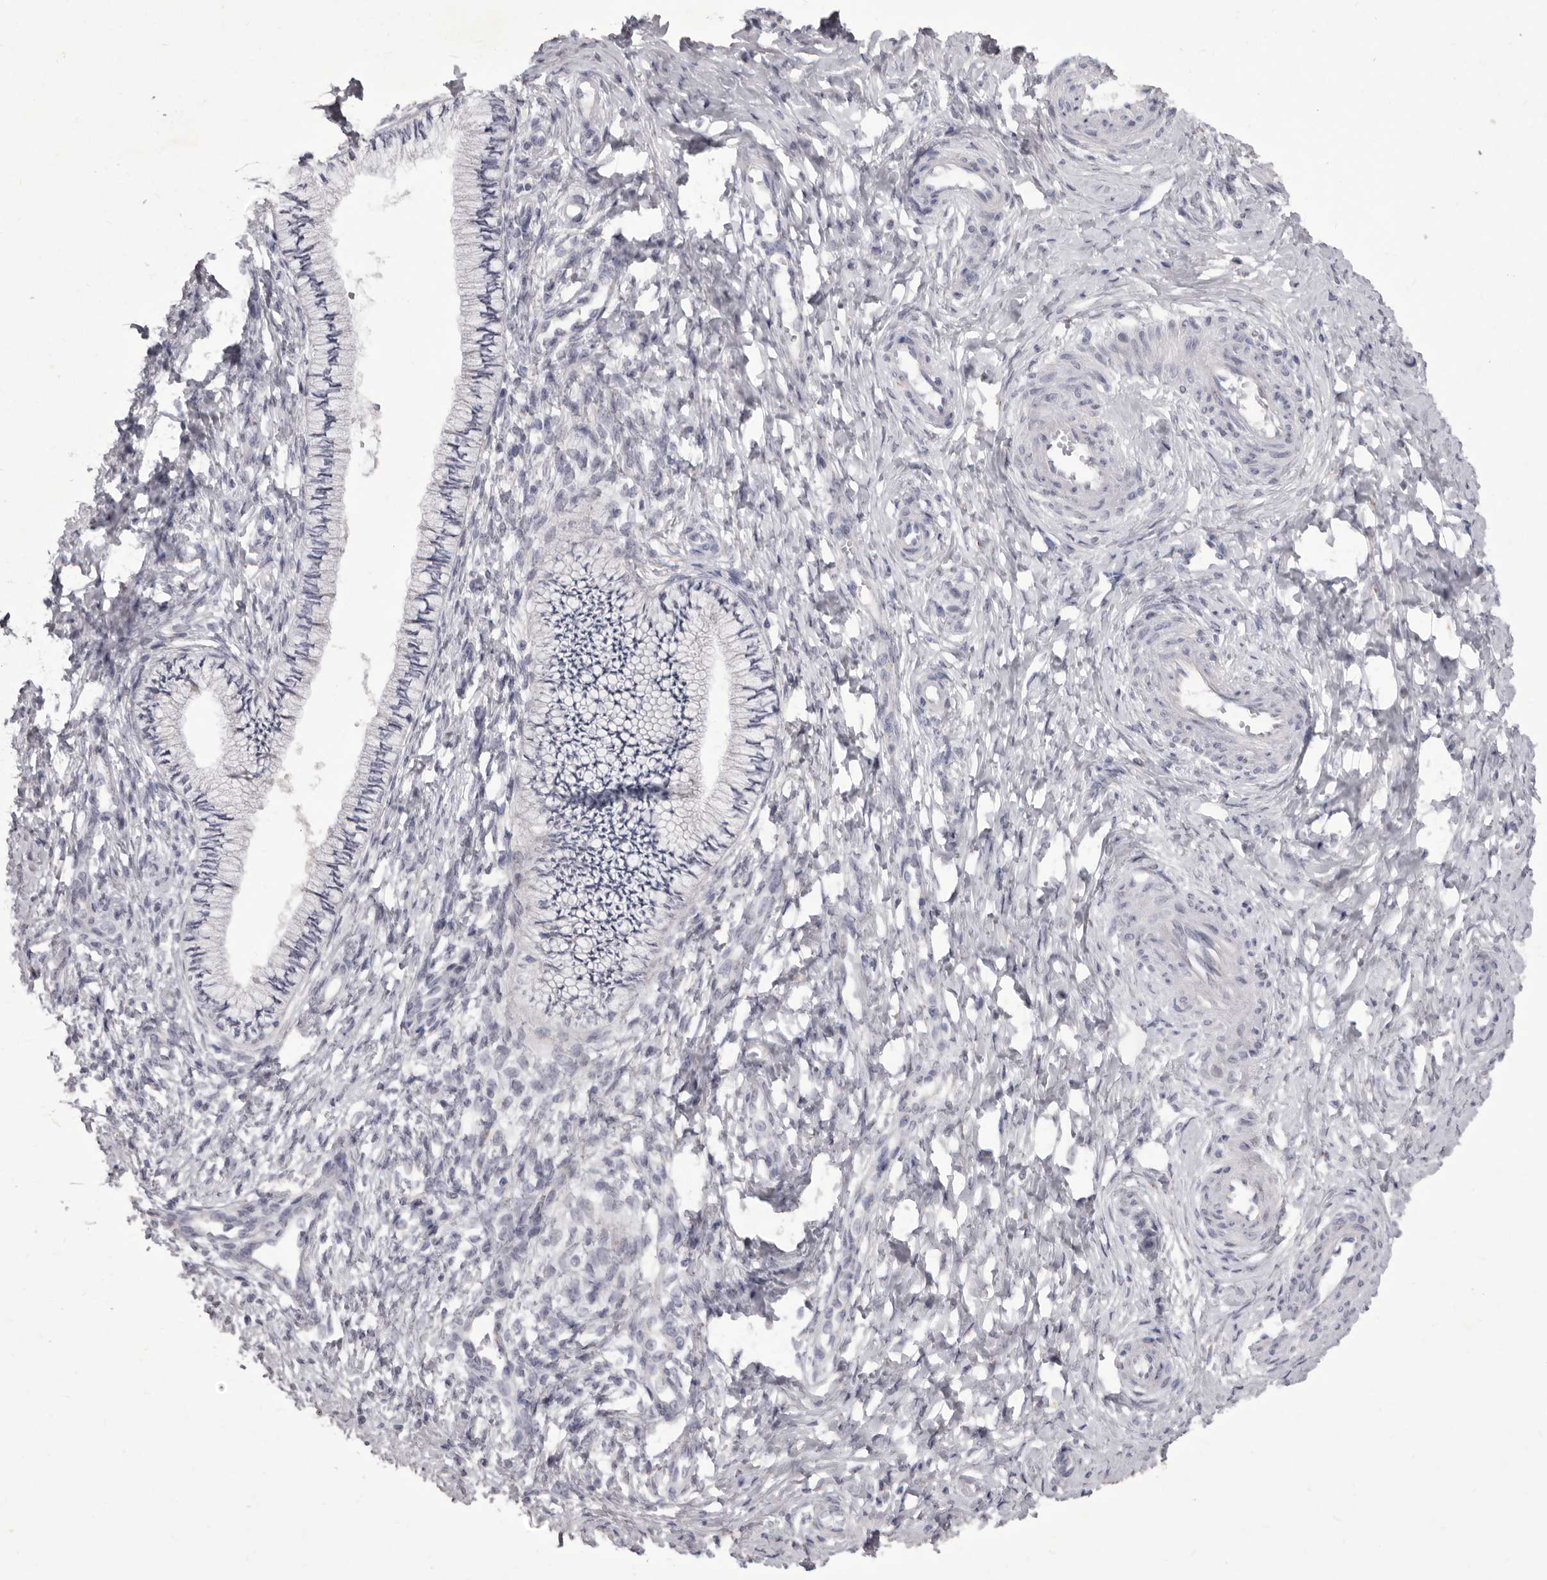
{"staining": {"intensity": "weak", "quantity": "25%-75%", "location": "cytoplasmic/membranous"}, "tissue": "cervix", "cell_type": "Glandular cells", "image_type": "normal", "snomed": [{"axis": "morphology", "description": "Normal tissue, NOS"}, {"axis": "topography", "description": "Cervix"}], "caption": "Protein staining demonstrates weak cytoplasmic/membranous positivity in approximately 25%-75% of glandular cells in normal cervix.", "gene": "P2RX6", "patient": {"sex": "female", "age": 36}}